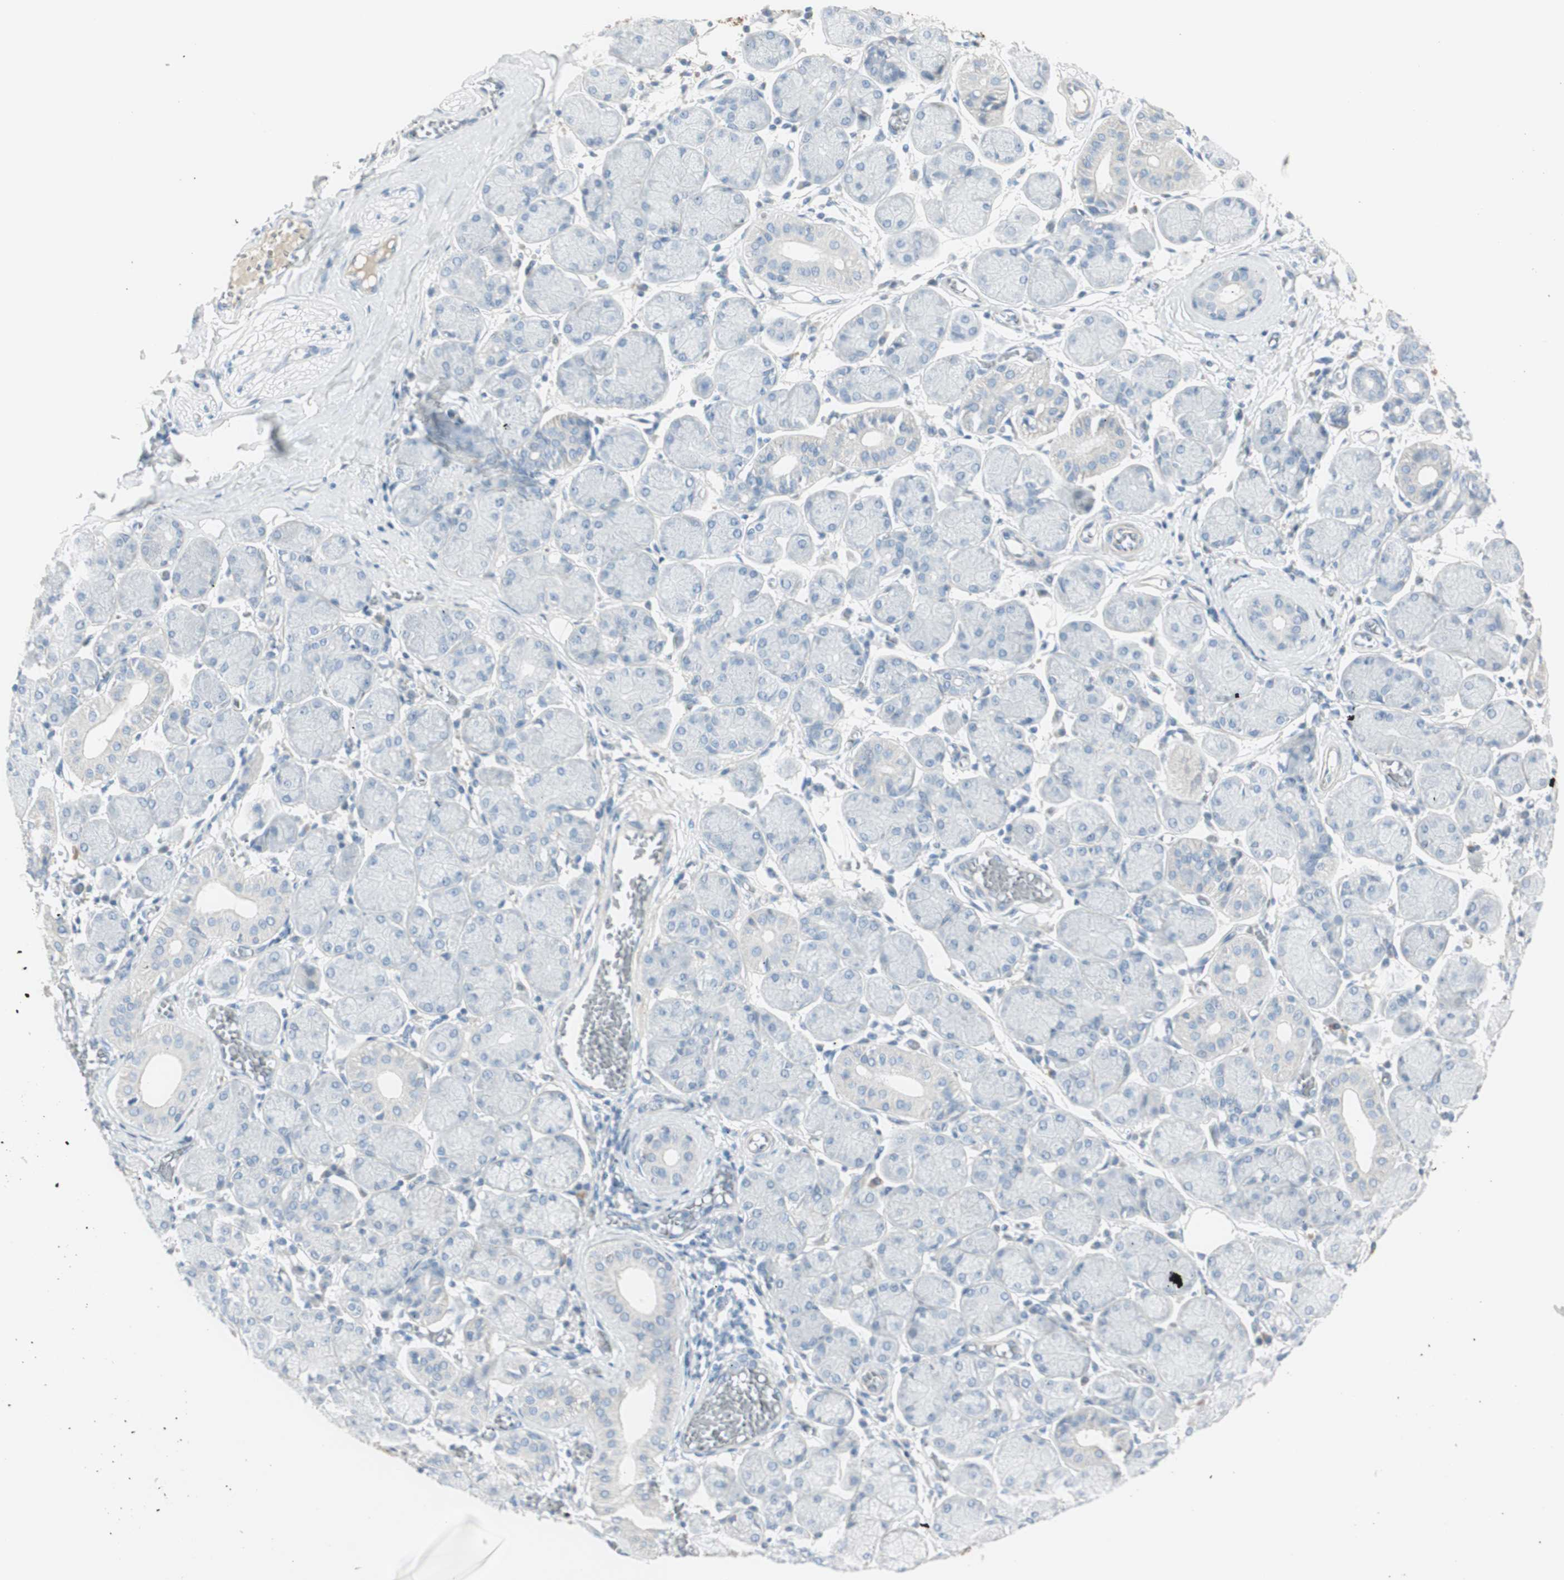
{"staining": {"intensity": "negative", "quantity": "none", "location": "none"}, "tissue": "salivary gland", "cell_type": "Glandular cells", "image_type": "normal", "snomed": [{"axis": "morphology", "description": "Normal tissue, NOS"}, {"axis": "topography", "description": "Salivary gland"}], "caption": "An immunohistochemistry (IHC) histopathology image of benign salivary gland is shown. There is no staining in glandular cells of salivary gland.", "gene": "CDHR5", "patient": {"sex": "female", "age": 24}}